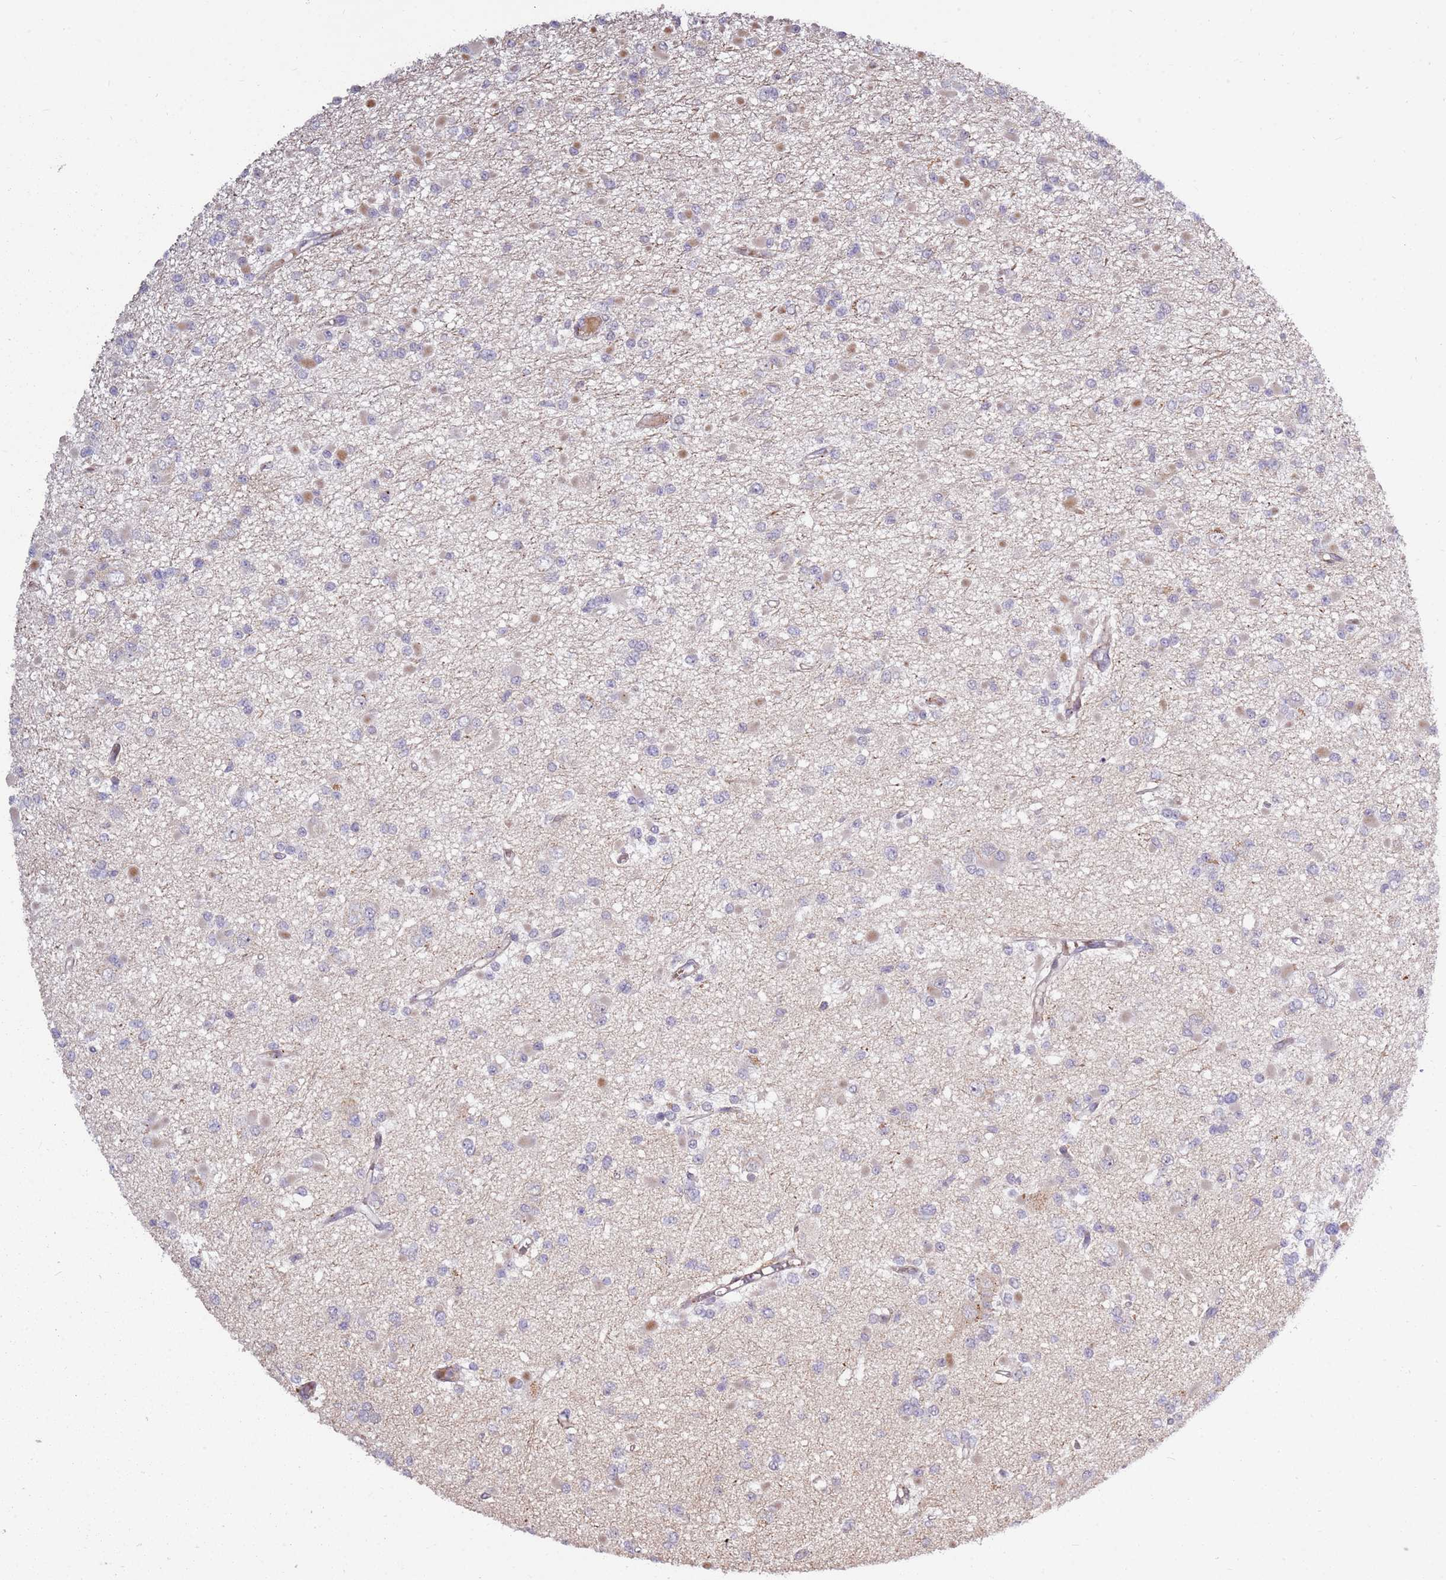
{"staining": {"intensity": "negative", "quantity": "none", "location": "none"}, "tissue": "glioma", "cell_type": "Tumor cells", "image_type": "cancer", "snomed": [{"axis": "morphology", "description": "Glioma, malignant, Low grade"}, {"axis": "topography", "description": "Brain"}], "caption": "This is a image of immunohistochemistry (IHC) staining of malignant glioma (low-grade), which shows no positivity in tumor cells.", "gene": "RHBDL1", "patient": {"sex": "female", "age": 22}}